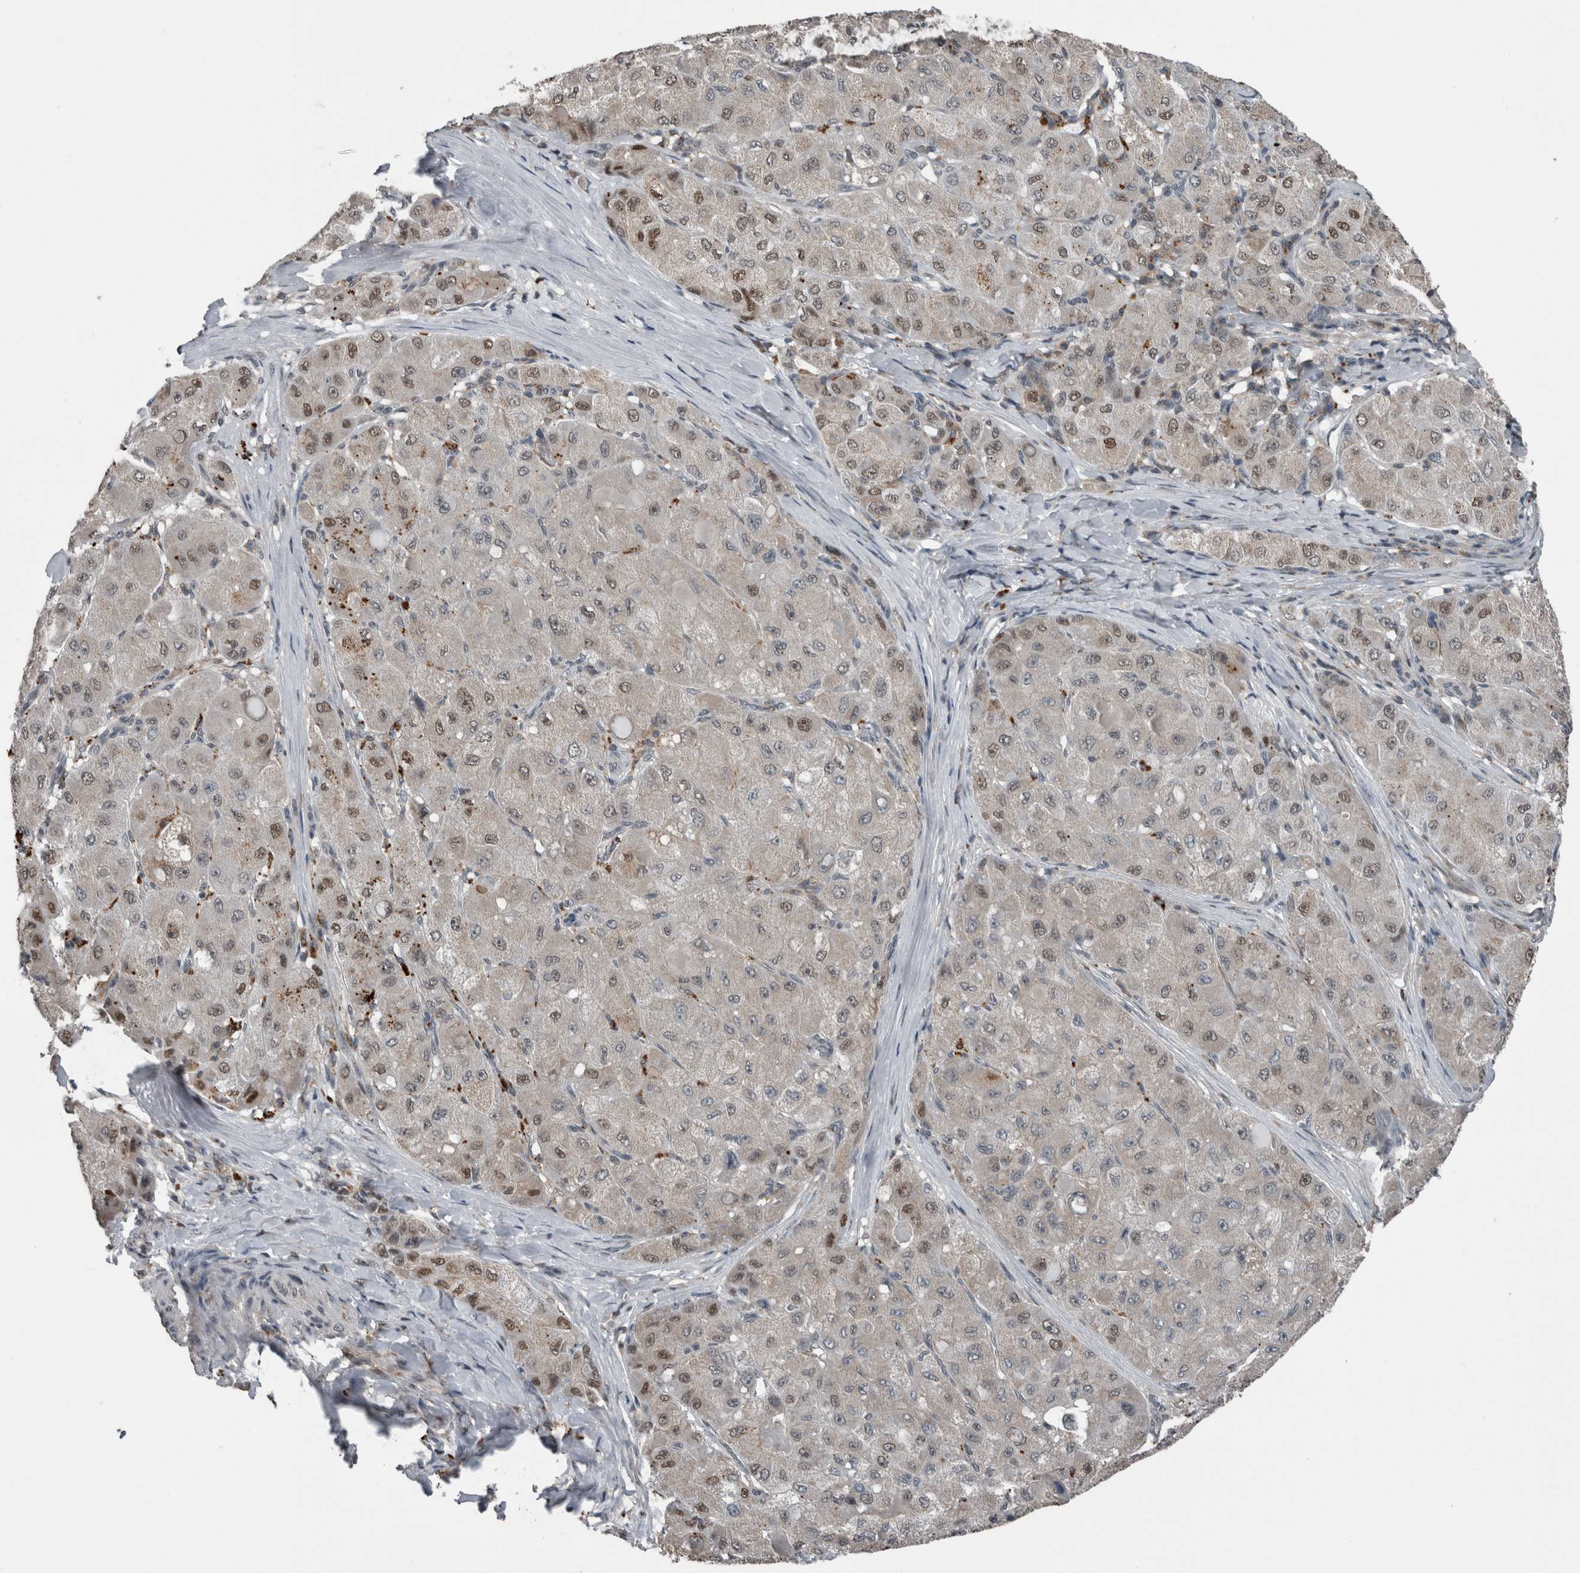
{"staining": {"intensity": "weak", "quantity": "25%-75%", "location": "nuclear"}, "tissue": "liver cancer", "cell_type": "Tumor cells", "image_type": "cancer", "snomed": [{"axis": "morphology", "description": "Carcinoma, Hepatocellular, NOS"}, {"axis": "topography", "description": "Liver"}], "caption": "Protein positivity by immunohistochemistry reveals weak nuclear staining in approximately 25%-75% of tumor cells in liver cancer.", "gene": "ZBTB21", "patient": {"sex": "male", "age": 80}}